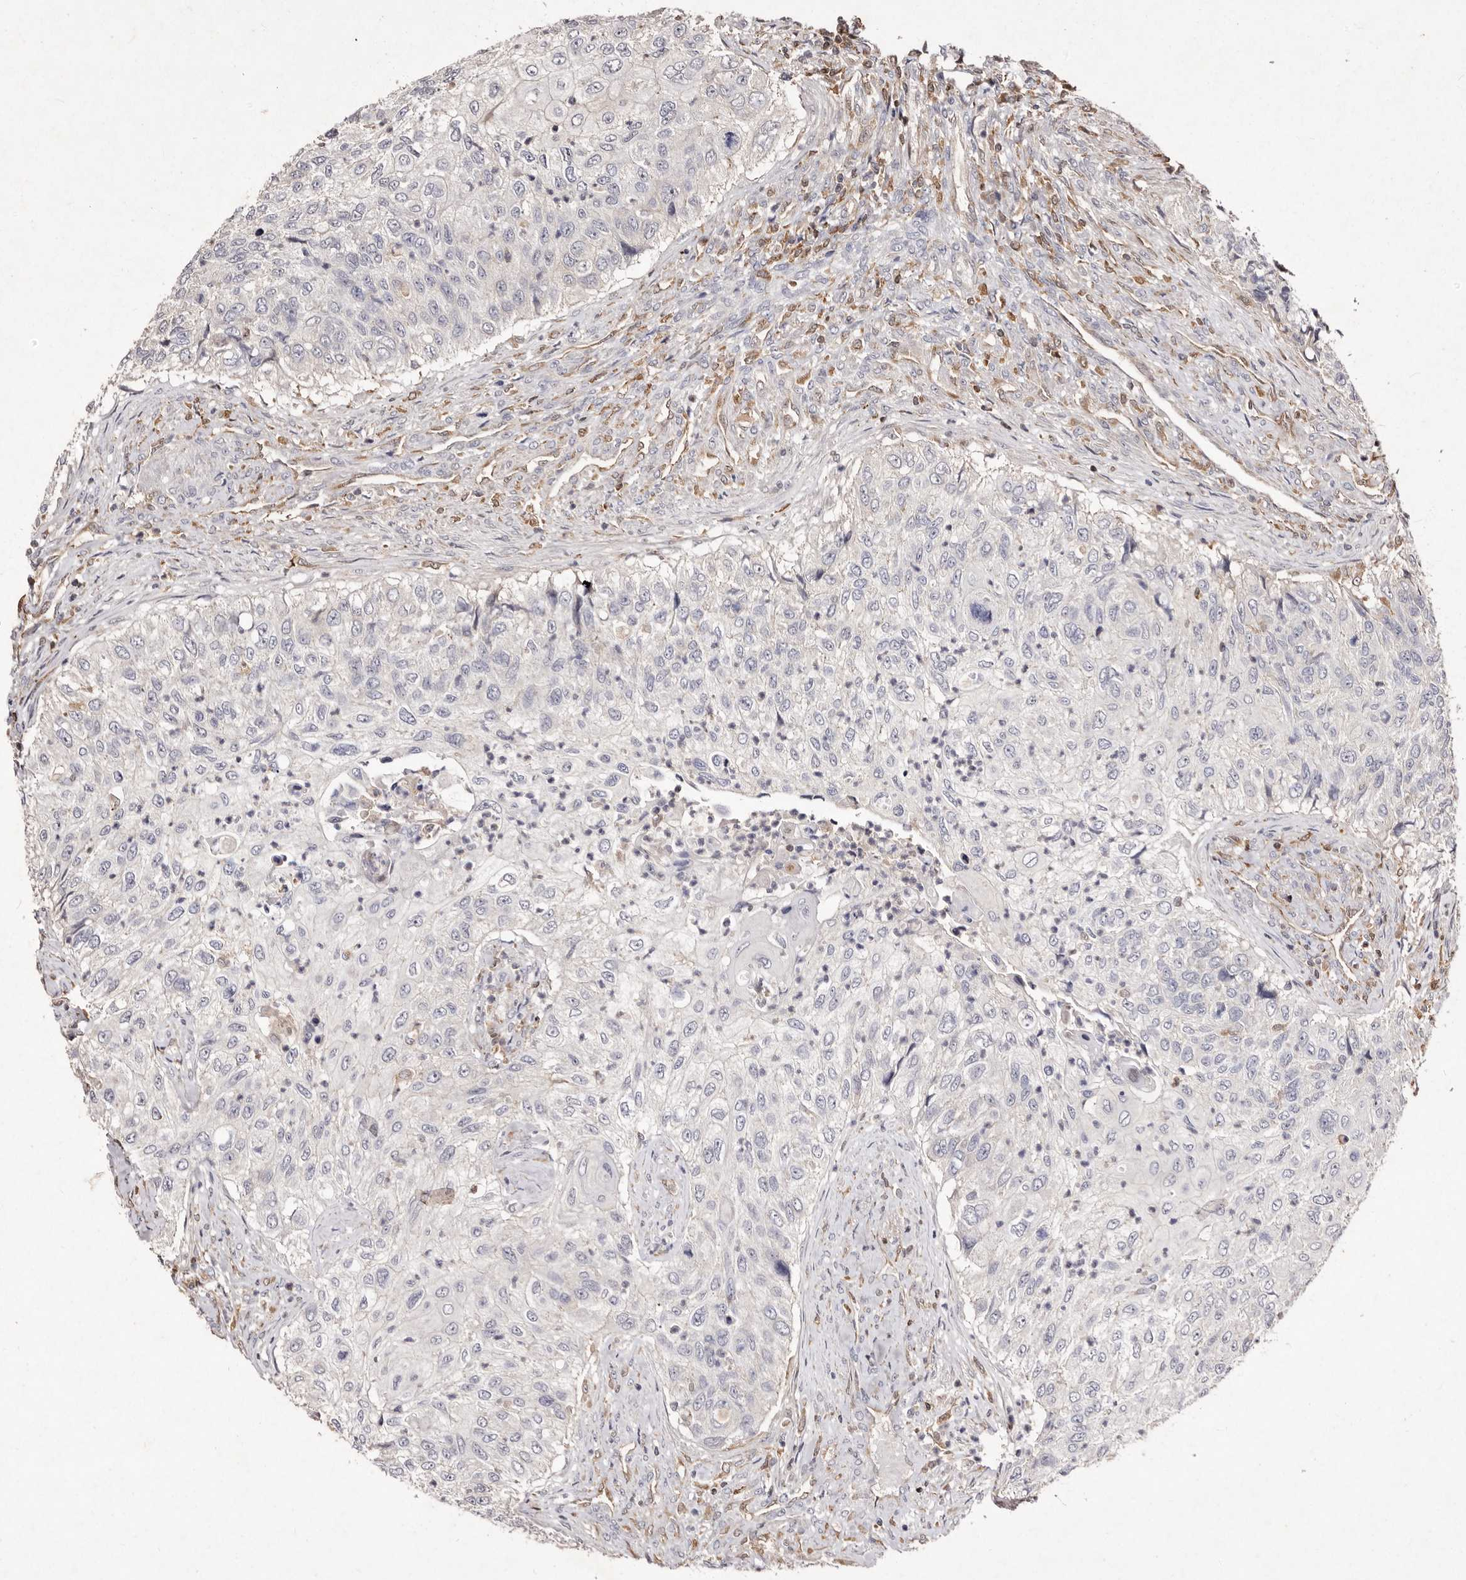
{"staining": {"intensity": "negative", "quantity": "none", "location": "none"}, "tissue": "urothelial cancer", "cell_type": "Tumor cells", "image_type": "cancer", "snomed": [{"axis": "morphology", "description": "Urothelial carcinoma, High grade"}, {"axis": "topography", "description": "Urinary bladder"}], "caption": "Tumor cells are negative for brown protein staining in urothelial cancer.", "gene": "GIMAP4", "patient": {"sex": "female", "age": 60}}